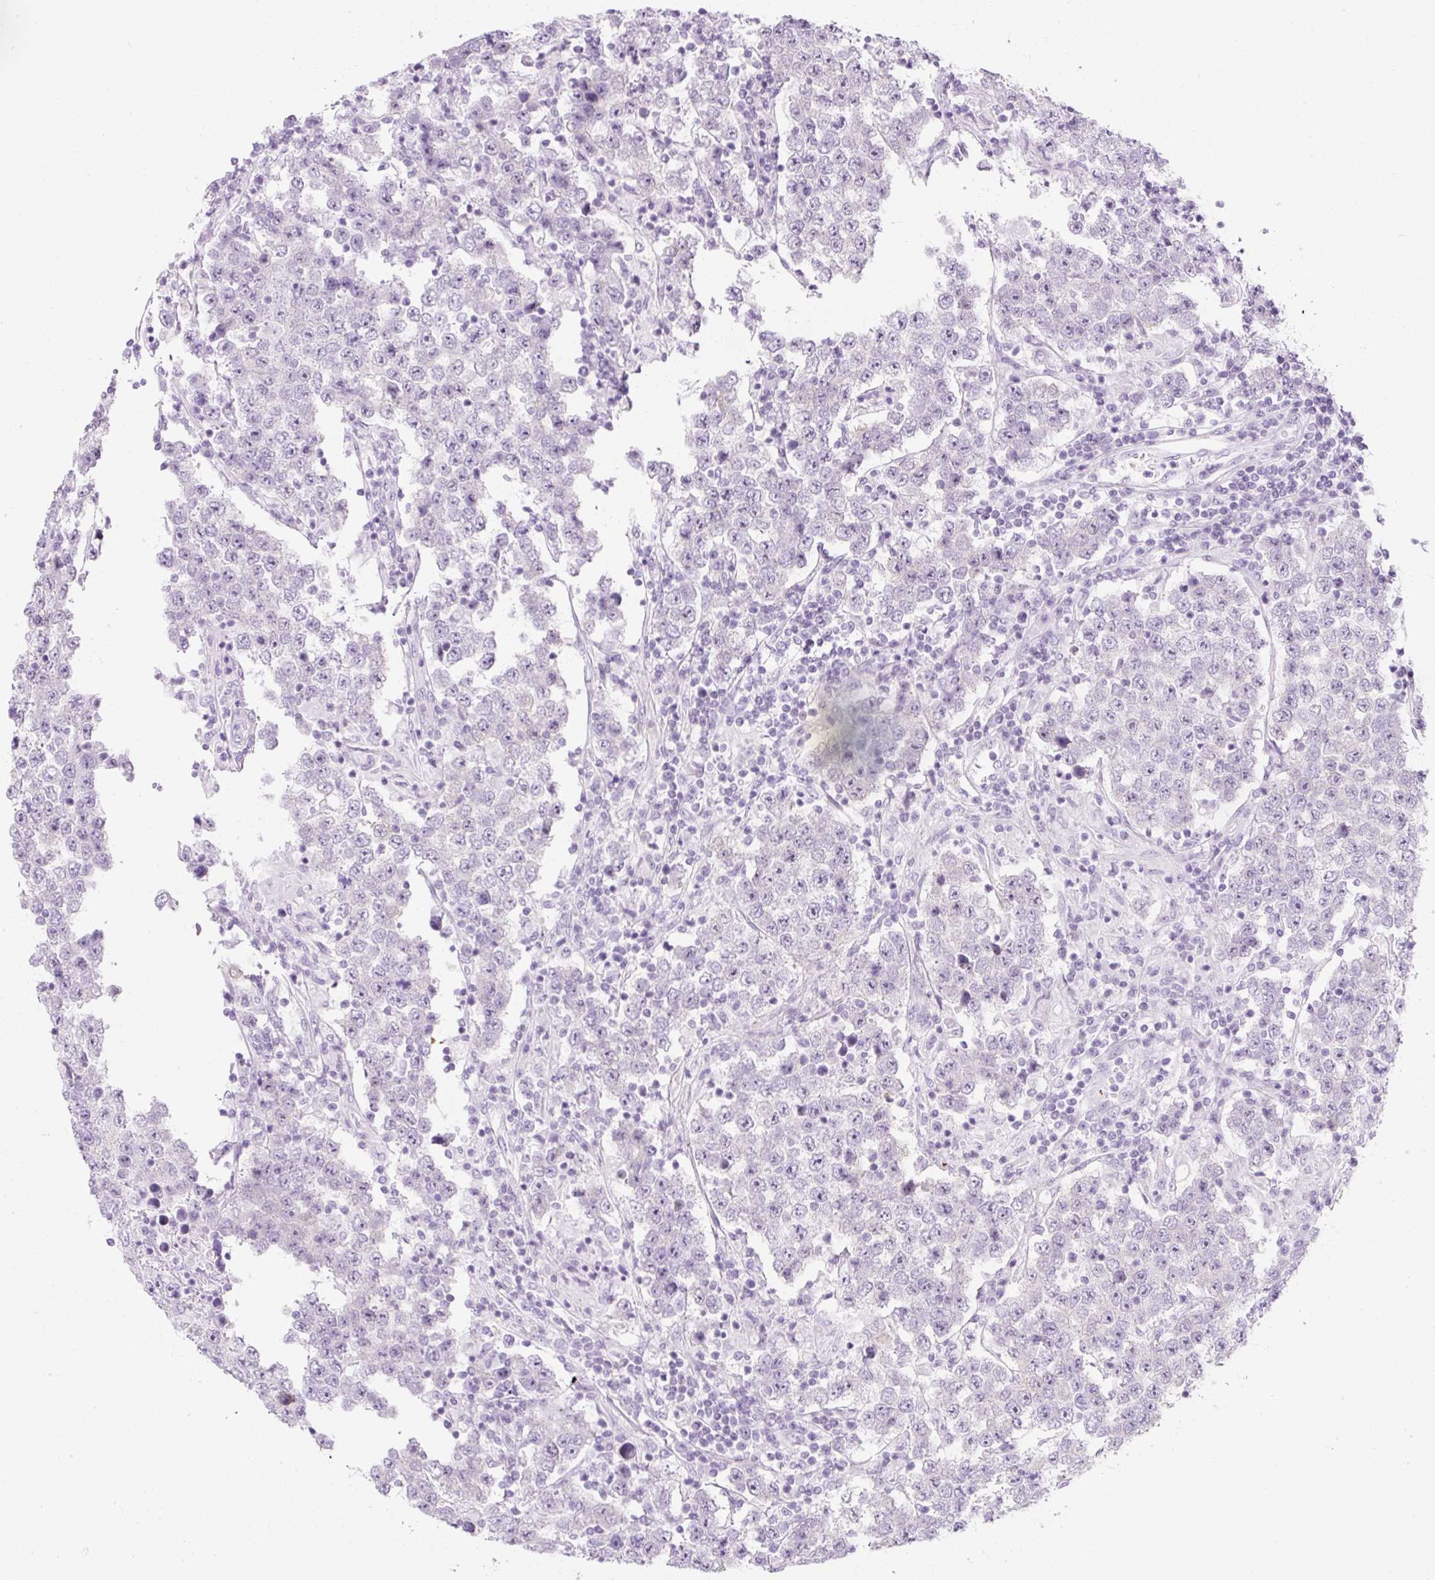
{"staining": {"intensity": "negative", "quantity": "none", "location": "none"}, "tissue": "testis cancer", "cell_type": "Tumor cells", "image_type": "cancer", "snomed": [{"axis": "morphology", "description": "Normal tissue, NOS"}, {"axis": "morphology", "description": "Urothelial carcinoma, High grade"}, {"axis": "morphology", "description": "Seminoma, NOS"}, {"axis": "morphology", "description": "Carcinoma, Embryonal, NOS"}, {"axis": "topography", "description": "Urinary bladder"}, {"axis": "topography", "description": "Testis"}], "caption": "A photomicrograph of human testis cancer is negative for staining in tumor cells.", "gene": "PF4V1", "patient": {"sex": "male", "age": 41}}